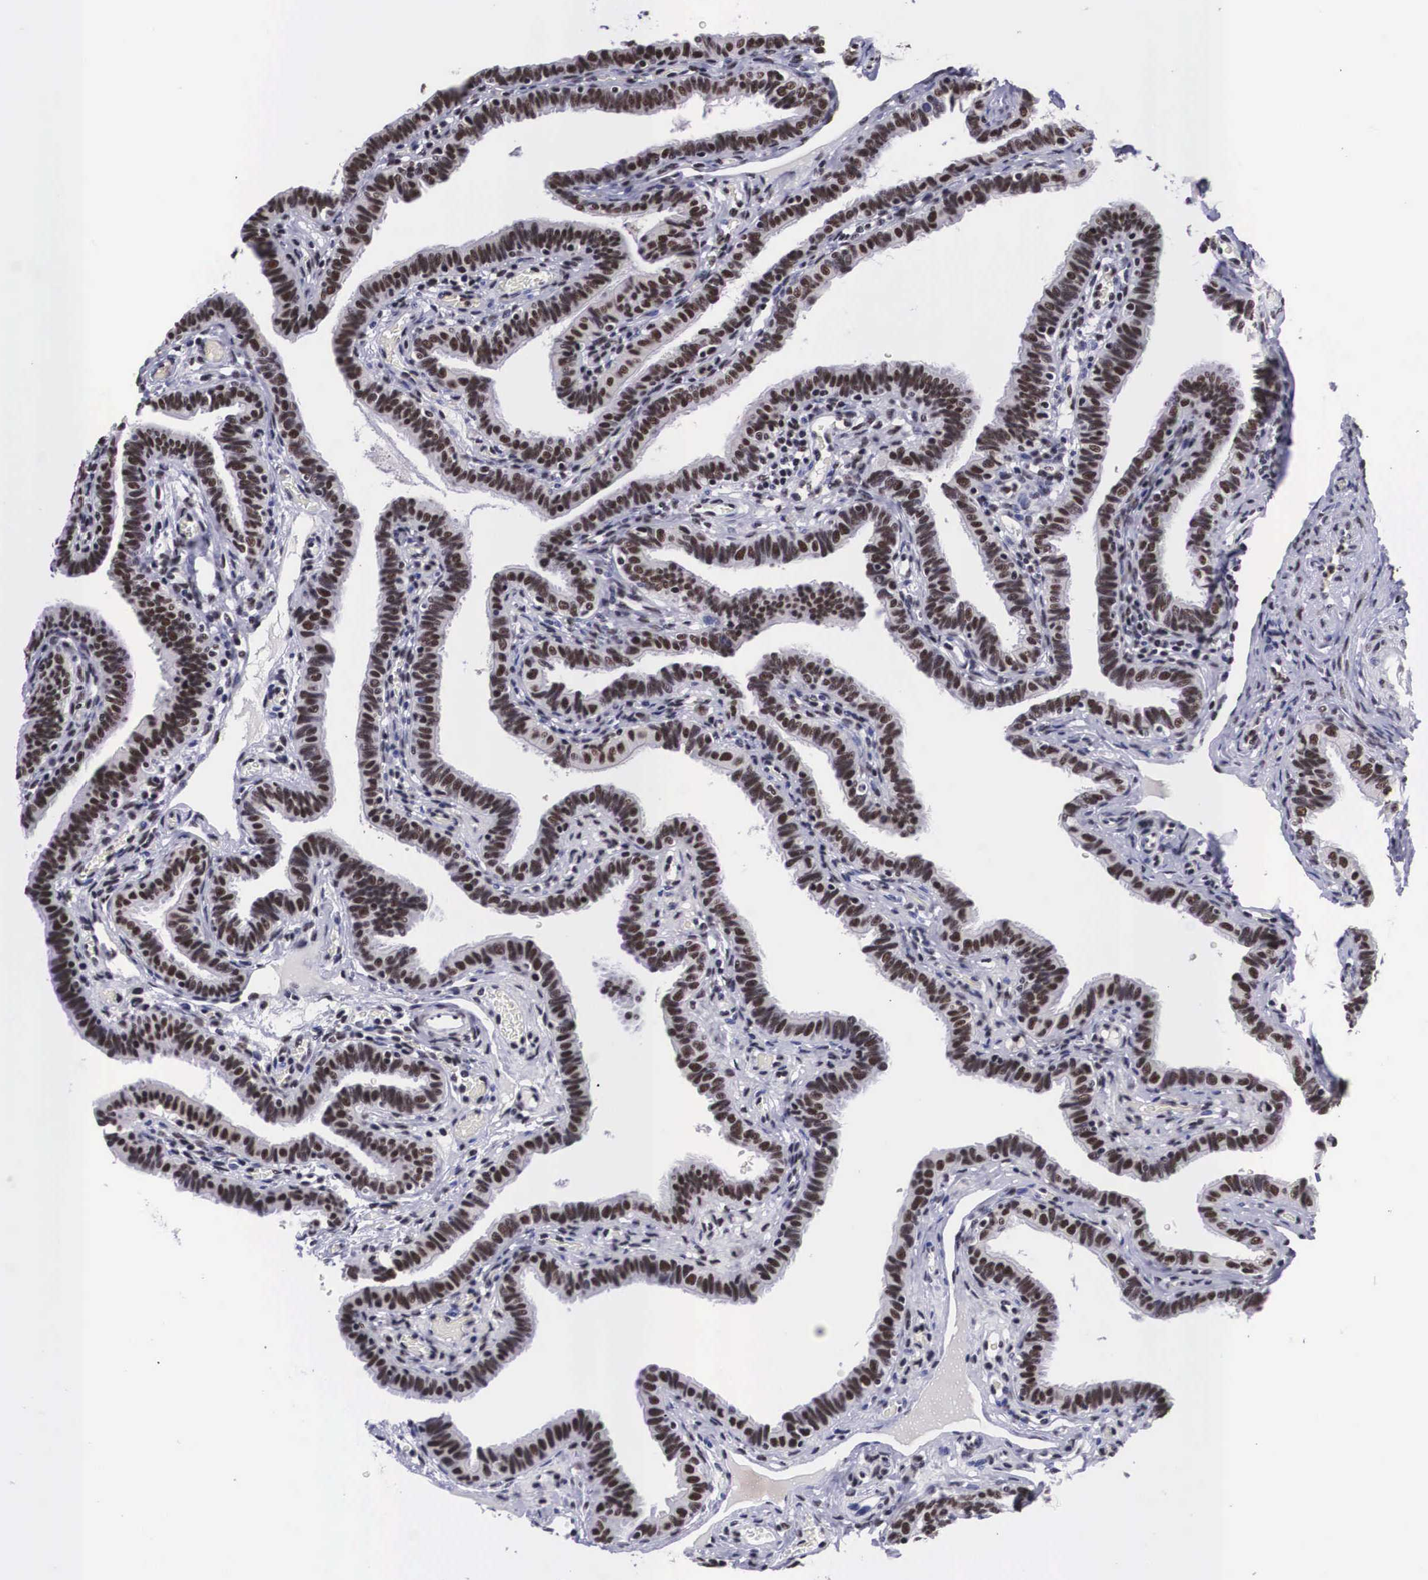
{"staining": {"intensity": "strong", "quantity": ">75%", "location": "nuclear"}, "tissue": "fallopian tube", "cell_type": "Glandular cells", "image_type": "normal", "snomed": [{"axis": "morphology", "description": "Normal tissue, NOS"}, {"axis": "topography", "description": "Fallopian tube"}], "caption": "Protein positivity by IHC reveals strong nuclear positivity in approximately >75% of glandular cells in unremarkable fallopian tube.", "gene": "SF3A1", "patient": {"sex": "female", "age": 38}}